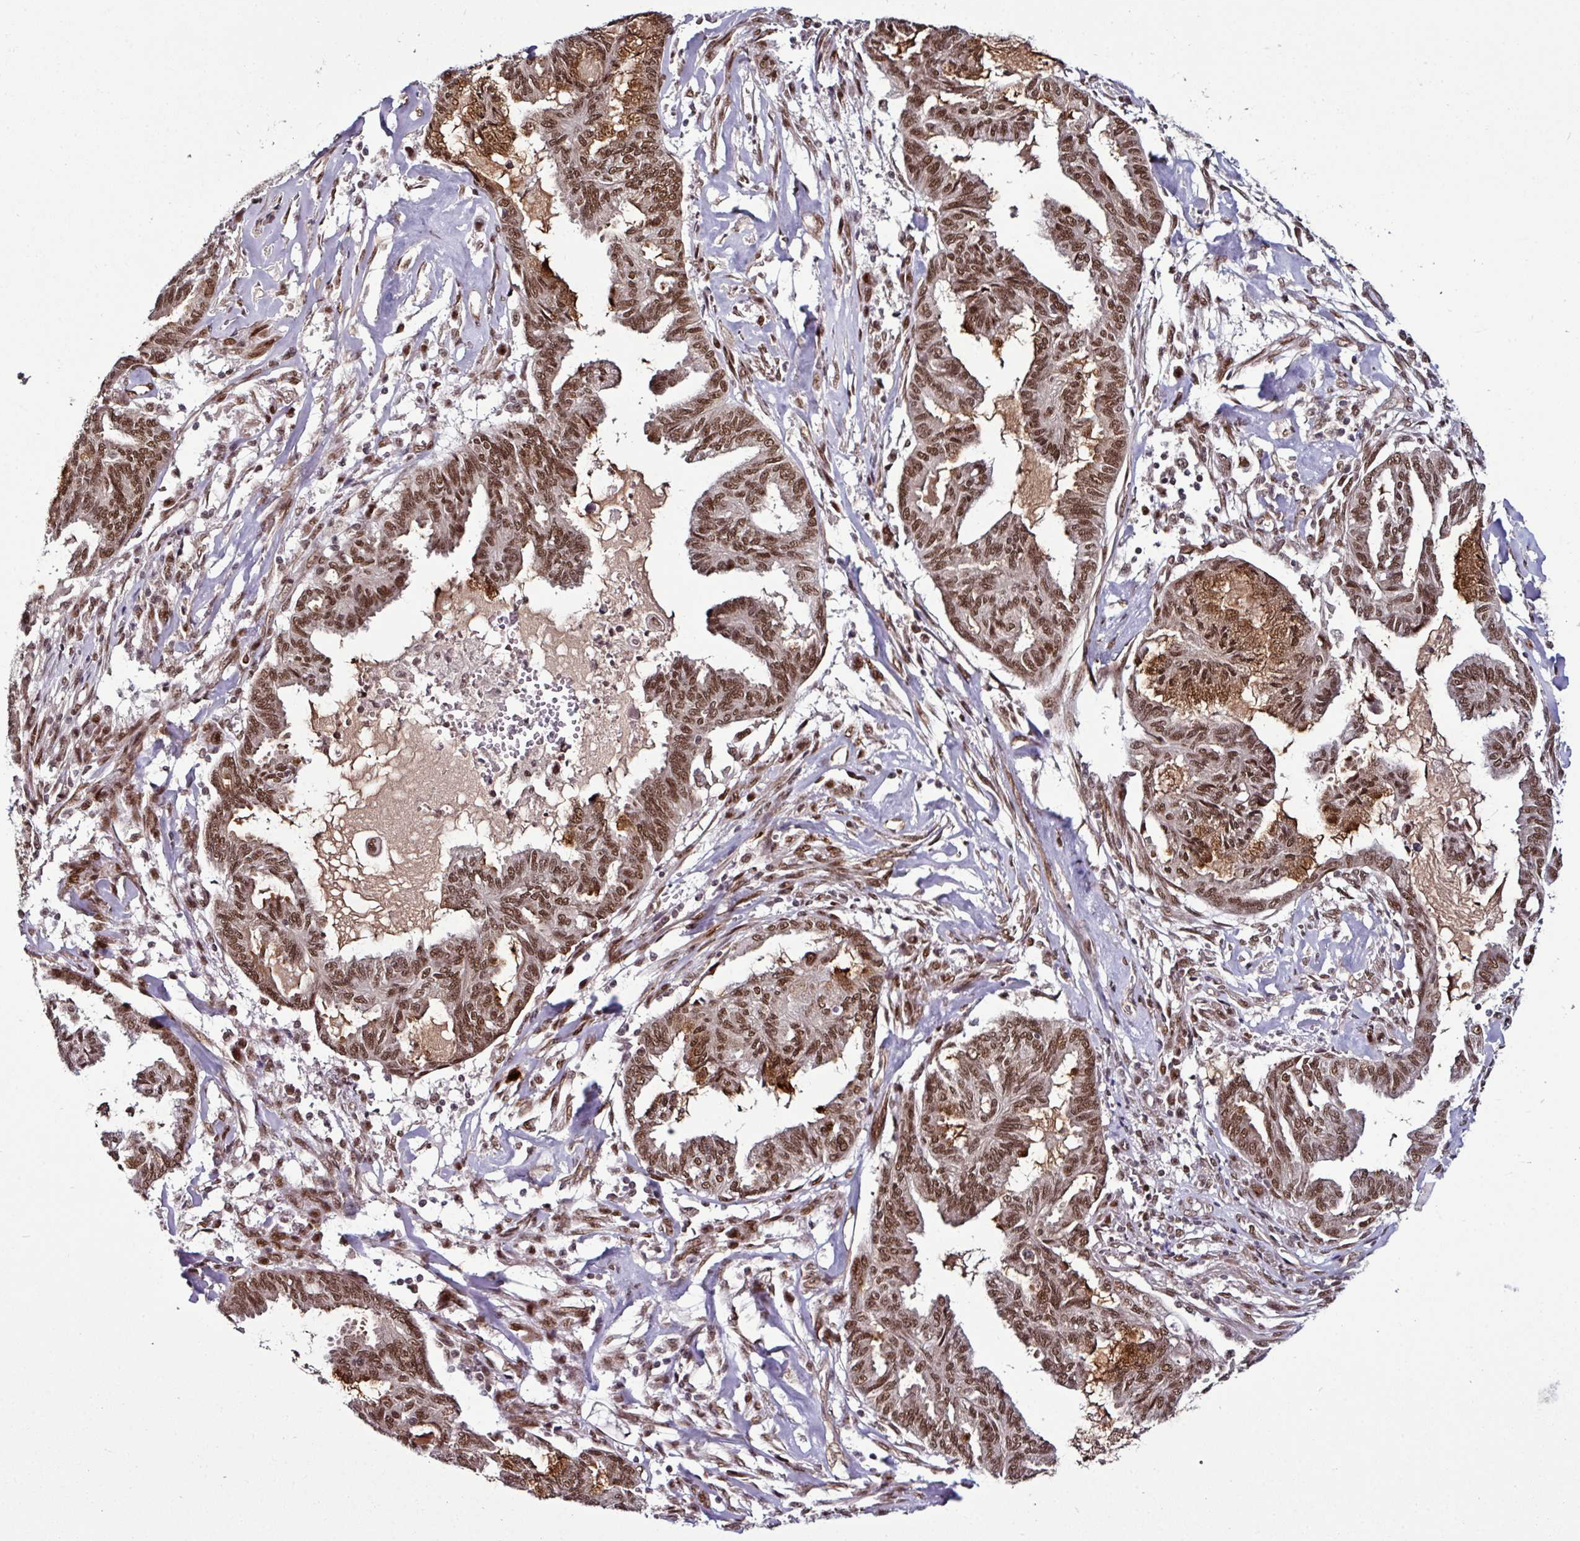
{"staining": {"intensity": "moderate", "quantity": ">75%", "location": "cytoplasmic/membranous,nuclear"}, "tissue": "endometrial cancer", "cell_type": "Tumor cells", "image_type": "cancer", "snomed": [{"axis": "morphology", "description": "Adenocarcinoma, NOS"}, {"axis": "topography", "description": "Endometrium"}], "caption": "Immunohistochemistry (DAB (3,3'-diaminobenzidine)) staining of adenocarcinoma (endometrial) displays moderate cytoplasmic/membranous and nuclear protein staining in about >75% of tumor cells.", "gene": "MORF4L2", "patient": {"sex": "female", "age": 86}}